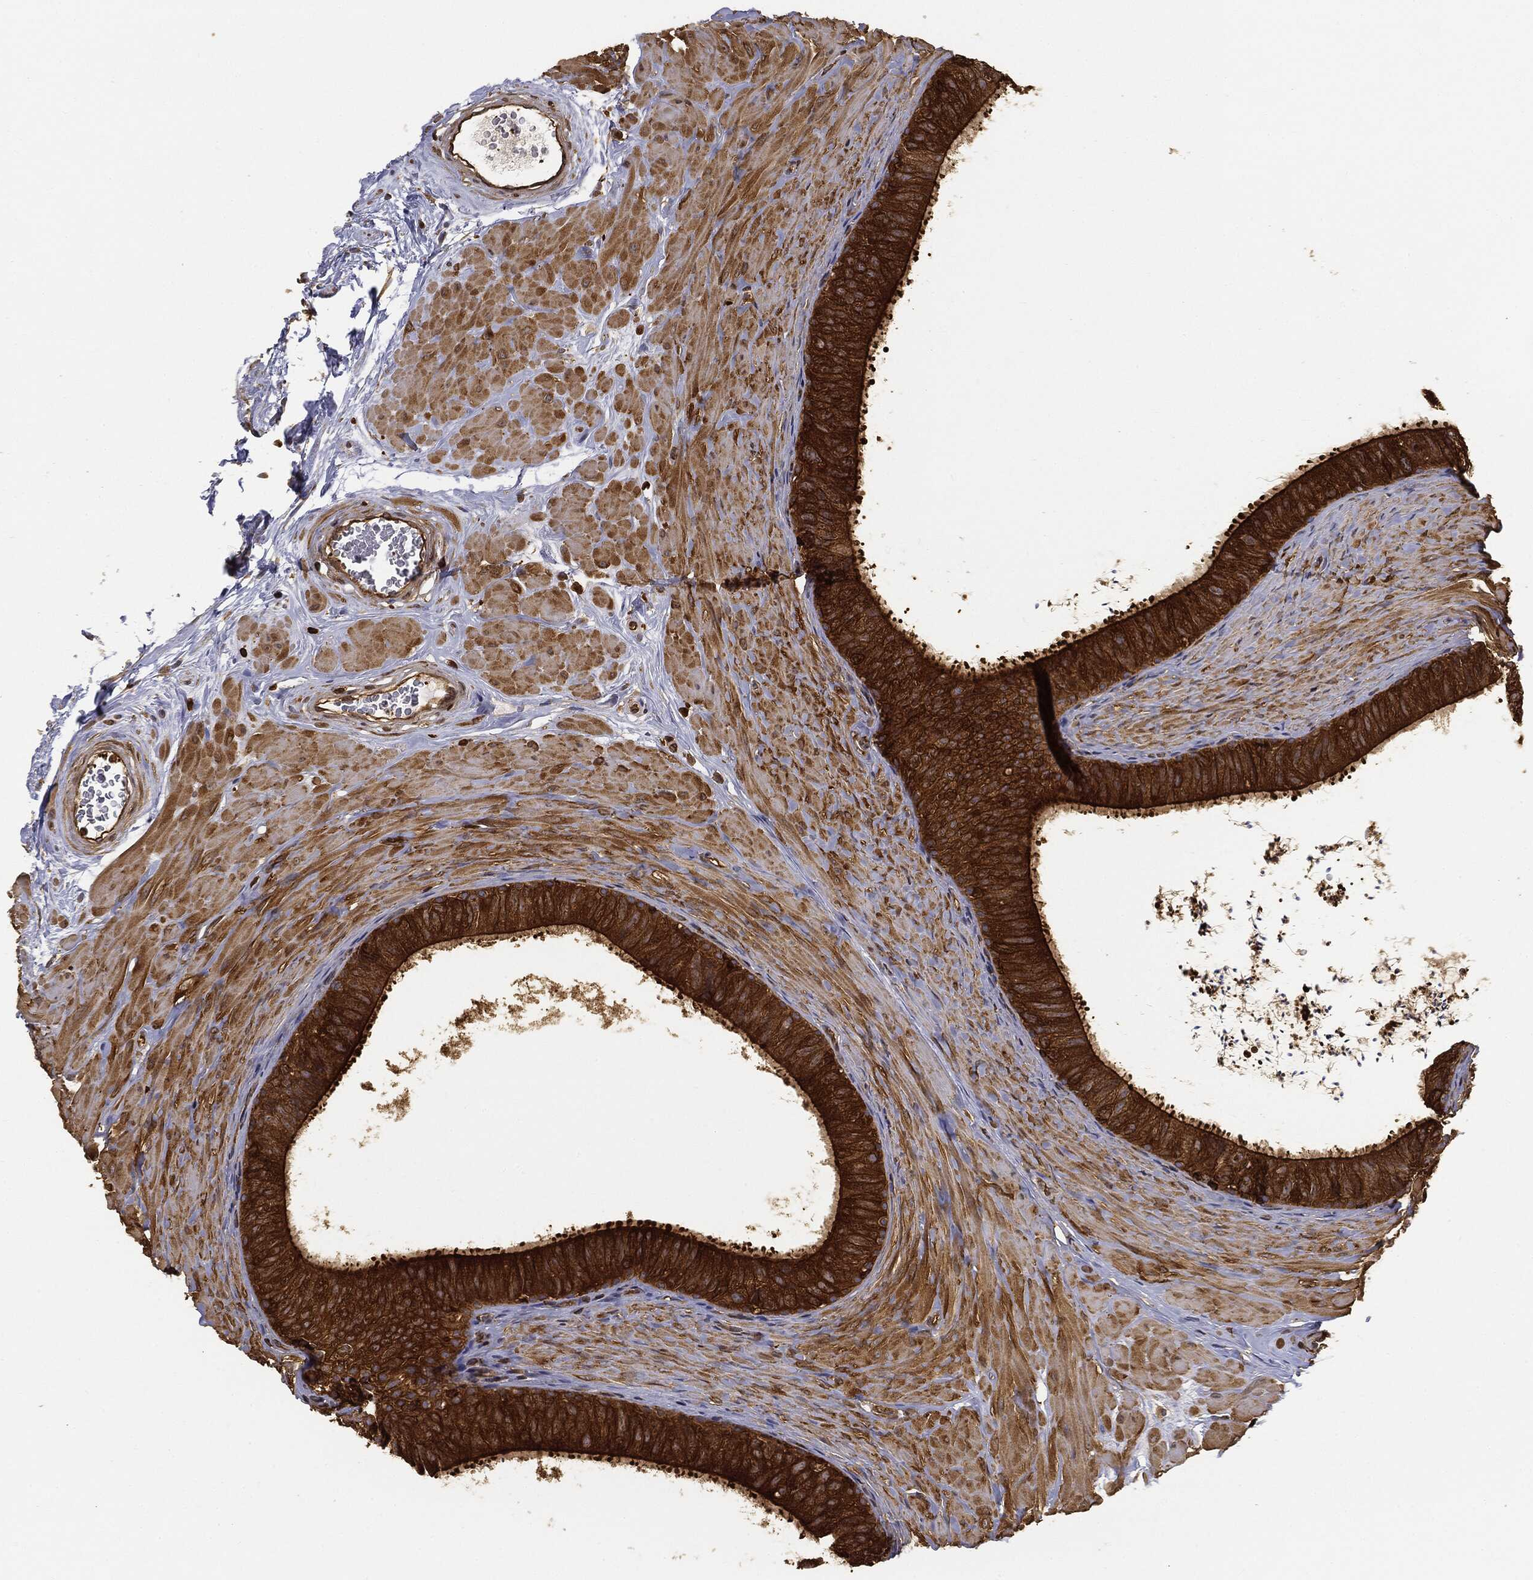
{"staining": {"intensity": "strong", "quantity": ">75%", "location": "cytoplasmic/membranous"}, "tissue": "epididymis", "cell_type": "Glandular cells", "image_type": "normal", "snomed": [{"axis": "morphology", "description": "Normal tissue, NOS"}, {"axis": "topography", "description": "Epididymis"}], "caption": "A brown stain highlights strong cytoplasmic/membranous expression of a protein in glandular cells of normal epididymis.", "gene": "WDR1", "patient": {"sex": "male", "age": 34}}